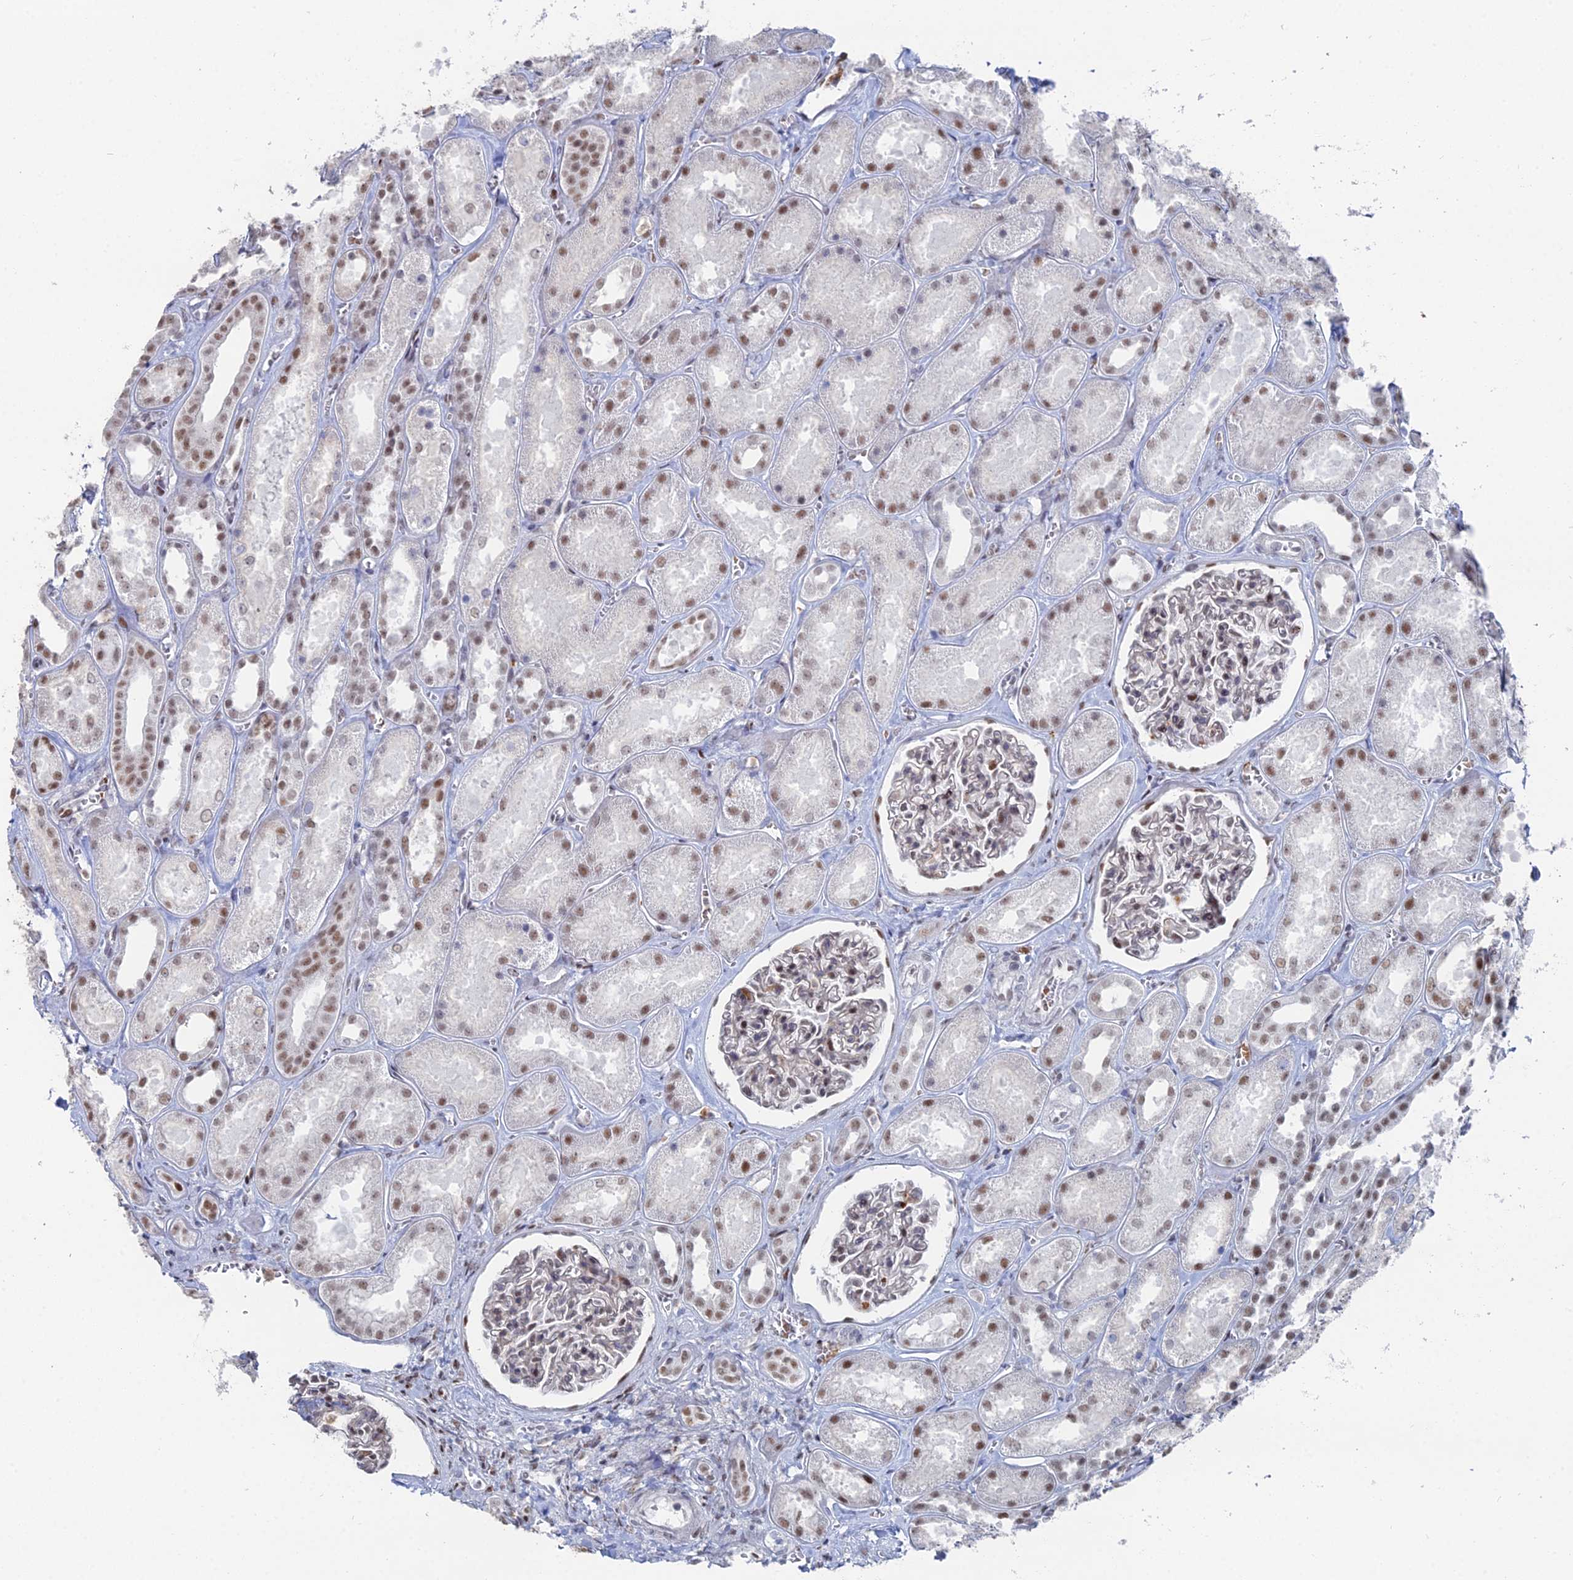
{"staining": {"intensity": "moderate", "quantity": "<25%", "location": "nuclear"}, "tissue": "kidney", "cell_type": "Cells in glomeruli", "image_type": "normal", "snomed": [{"axis": "morphology", "description": "Normal tissue, NOS"}, {"axis": "morphology", "description": "Adenocarcinoma, NOS"}, {"axis": "topography", "description": "Kidney"}], "caption": "There is low levels of moderate nuclear expression in cells in glomeruli of normal kidney, as demonstrated by immunohistochemical staining (brown color).", "gene": "GSC2", "patient": {"sex": "female", "age": 68}}